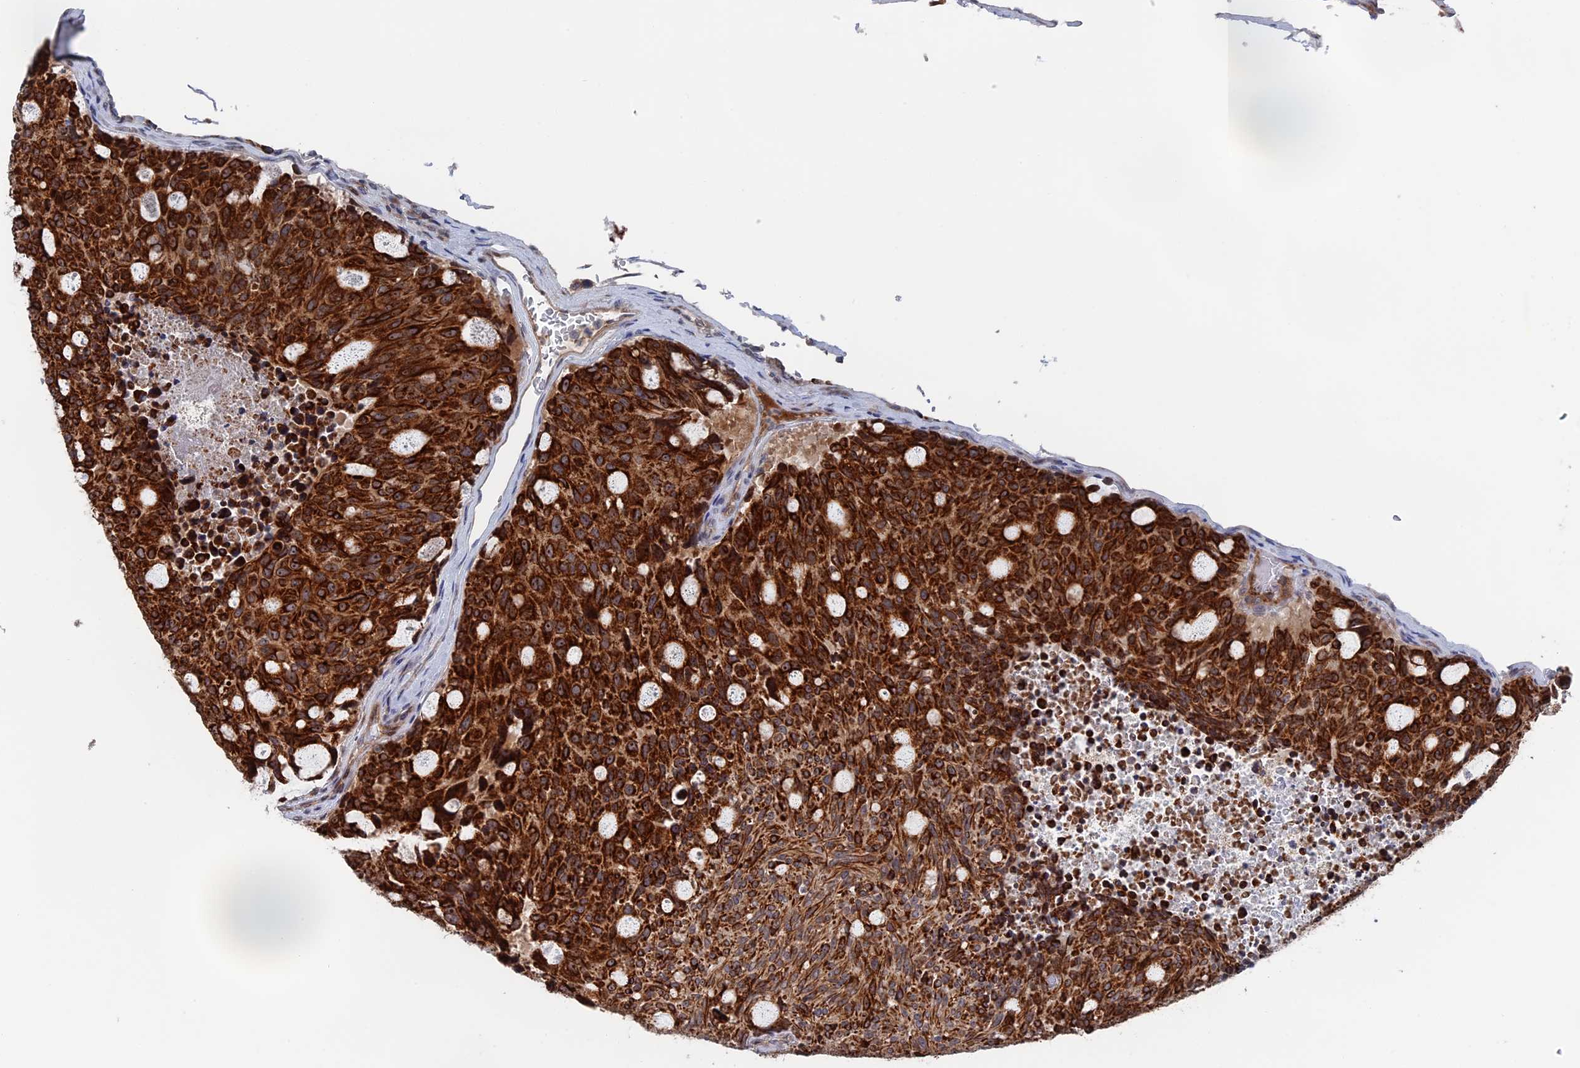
{"staining": {"intensity": "strong", "quantity": ">75%", "location": "cytoplasmic/membranous"}, "tissue": "carcinoid", "cell_type": "Tumor cells", "image_type": "cancer", "snomed": [{"axis": "morphology", "description": "Carcinoid, malignant, NOS"}, {"axis": "topography", "description": "Pancreas"}], "caption": "This micrograph demonstrates carcinoid stained with immunohistochemistry to label a protein in brown. The cytoplasmic/membranous of tumor cells show strong positivity for the protein. Nuclei are counter-stained blue.", "gene": "IL7", "patient": {"sex": "female", "age": 54}}